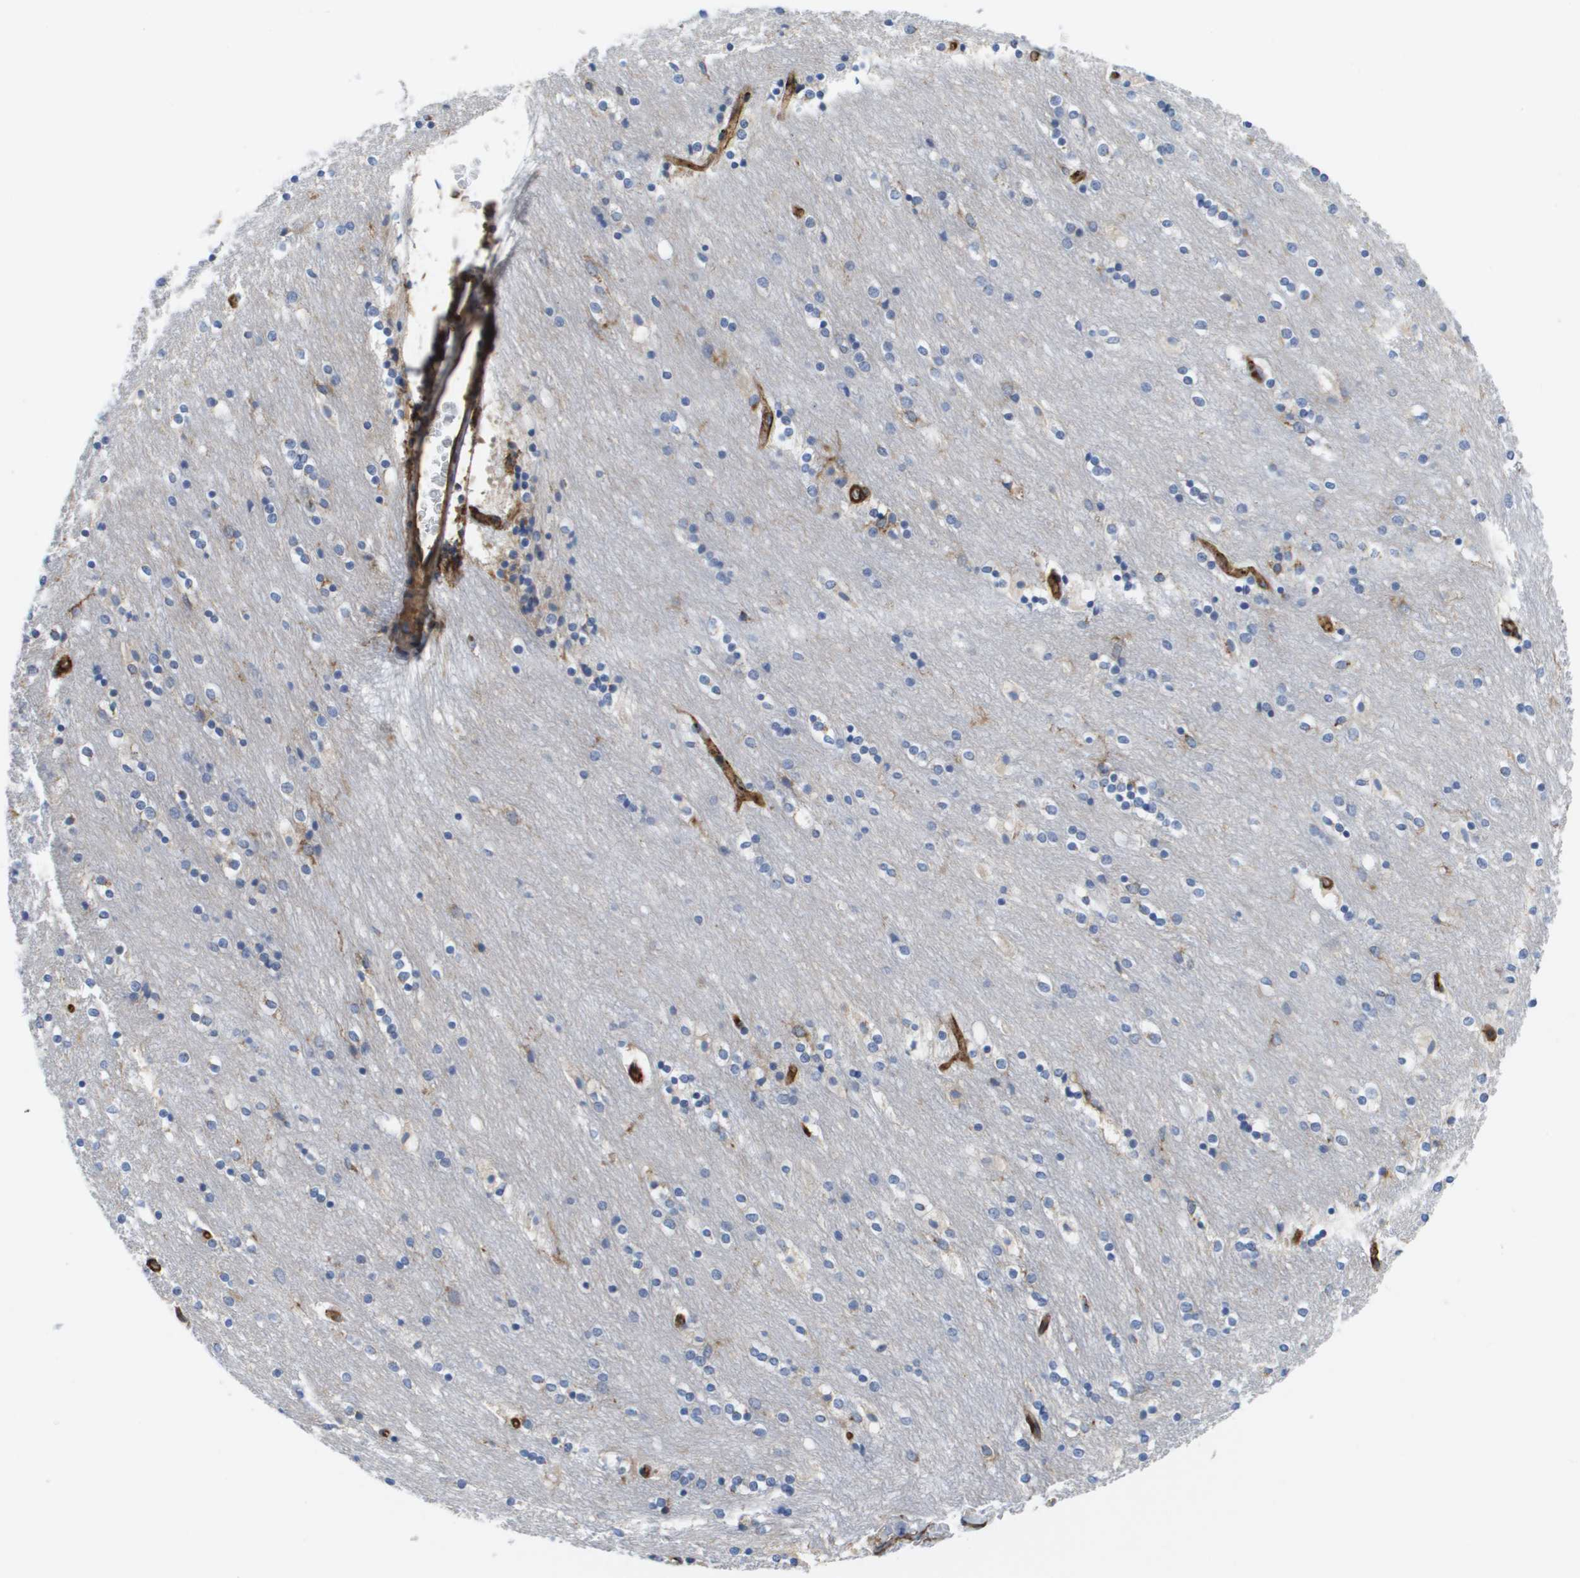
{"staining": {"intensity": "negative", "quantity": "none", "location": "none"}, "tissue": "caudate", "cell_type": "Glial cells", "image_type": "normal", "snomed": [{"axis": "morphology", "description": "Normal tissue, NOS"}, {"axis": "topography", "description": "Lateral ventricle wall"}], "caption": "Benign caudate was stained to show a protein in brown. There is no significant staining in glial cells.", "gene": "BST2", "patient": {"sex": "female", "age": 54}}